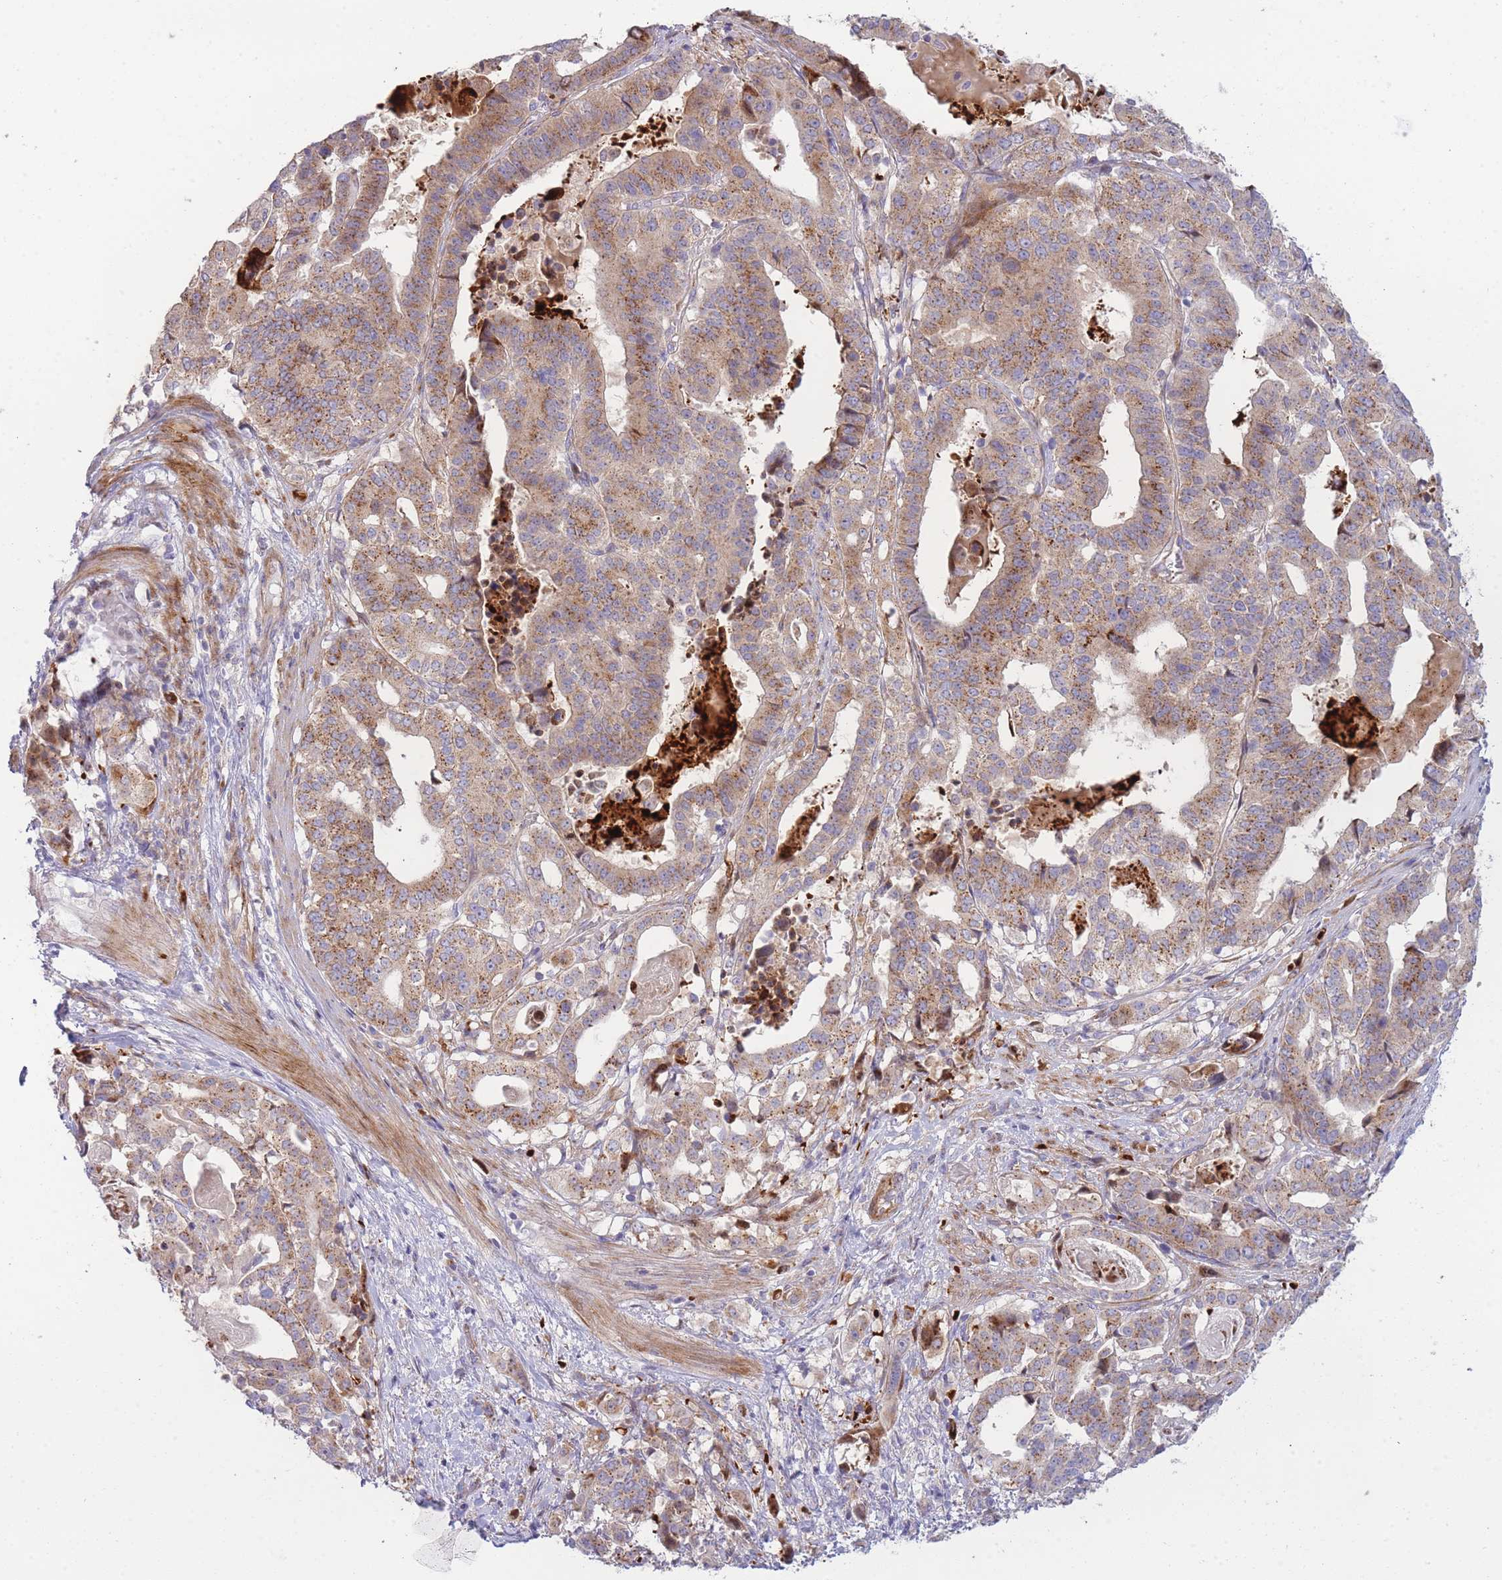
{"staining": {"intensity": "moderate", "quantity": ">75%", "location": "cytoplasmic/membranous"}, "tissue": "stomach cancer", "cell_type": "Tumor cells", "image_type": "cancer", "snomed": [{"axis": "morphology", "description": "Adenocarcinoma, NOS"}, {"axis": "topography", "description": "Stomach"}], "caption": "Tumor cells exhibit moderate cytoplasmic/membranous expression in about >75% of cells in stomach cancer (adenocarcinoma).", "gene": "ATP5MC2", "patient": {"sex": "male", "age": 48}}